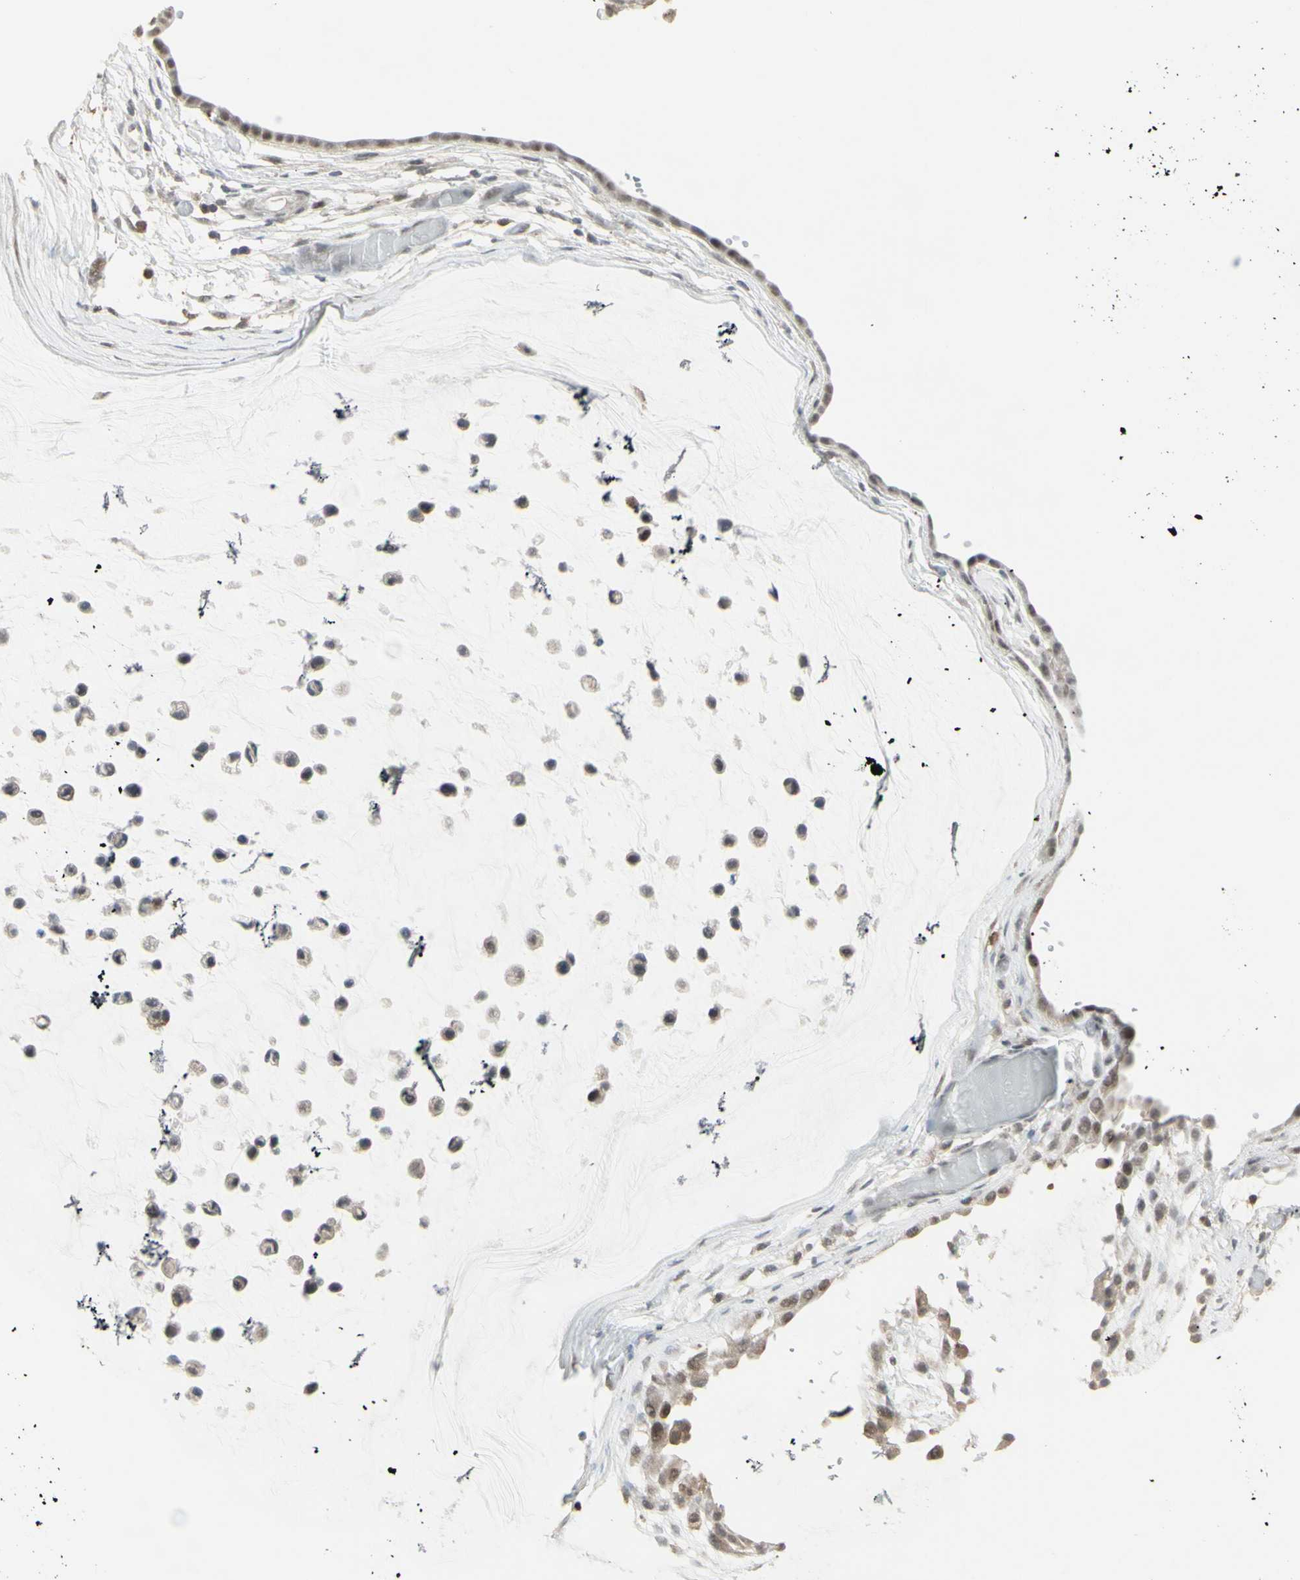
{"staining": {"intensity": "moderate", "quantity": "<25%", "location": "cytoplasmic/membranous,nuclear"}, "tissue": "ovarian cancer", "cell_type": "Tumor cells", "image_type": "cancer", "snomed": [{"axis": "morphology", "description": "Cystadenocarcinoma, mucinous, NOS"}, {"axis": "topography", "description": "Ovary"}], "caption": "Immunohistochemical staining of ovarian cancer (mucinous cystadenocarcinoma) reveals moderate cytoplasmic/membranous and nuclear protein positivity in about <25% of tumor cells. (brown staining indicates protein expression, while blue staining denotes nuclei).", "gene": "SAMSN1", "patient": {"sex": "female", "age": 39}}